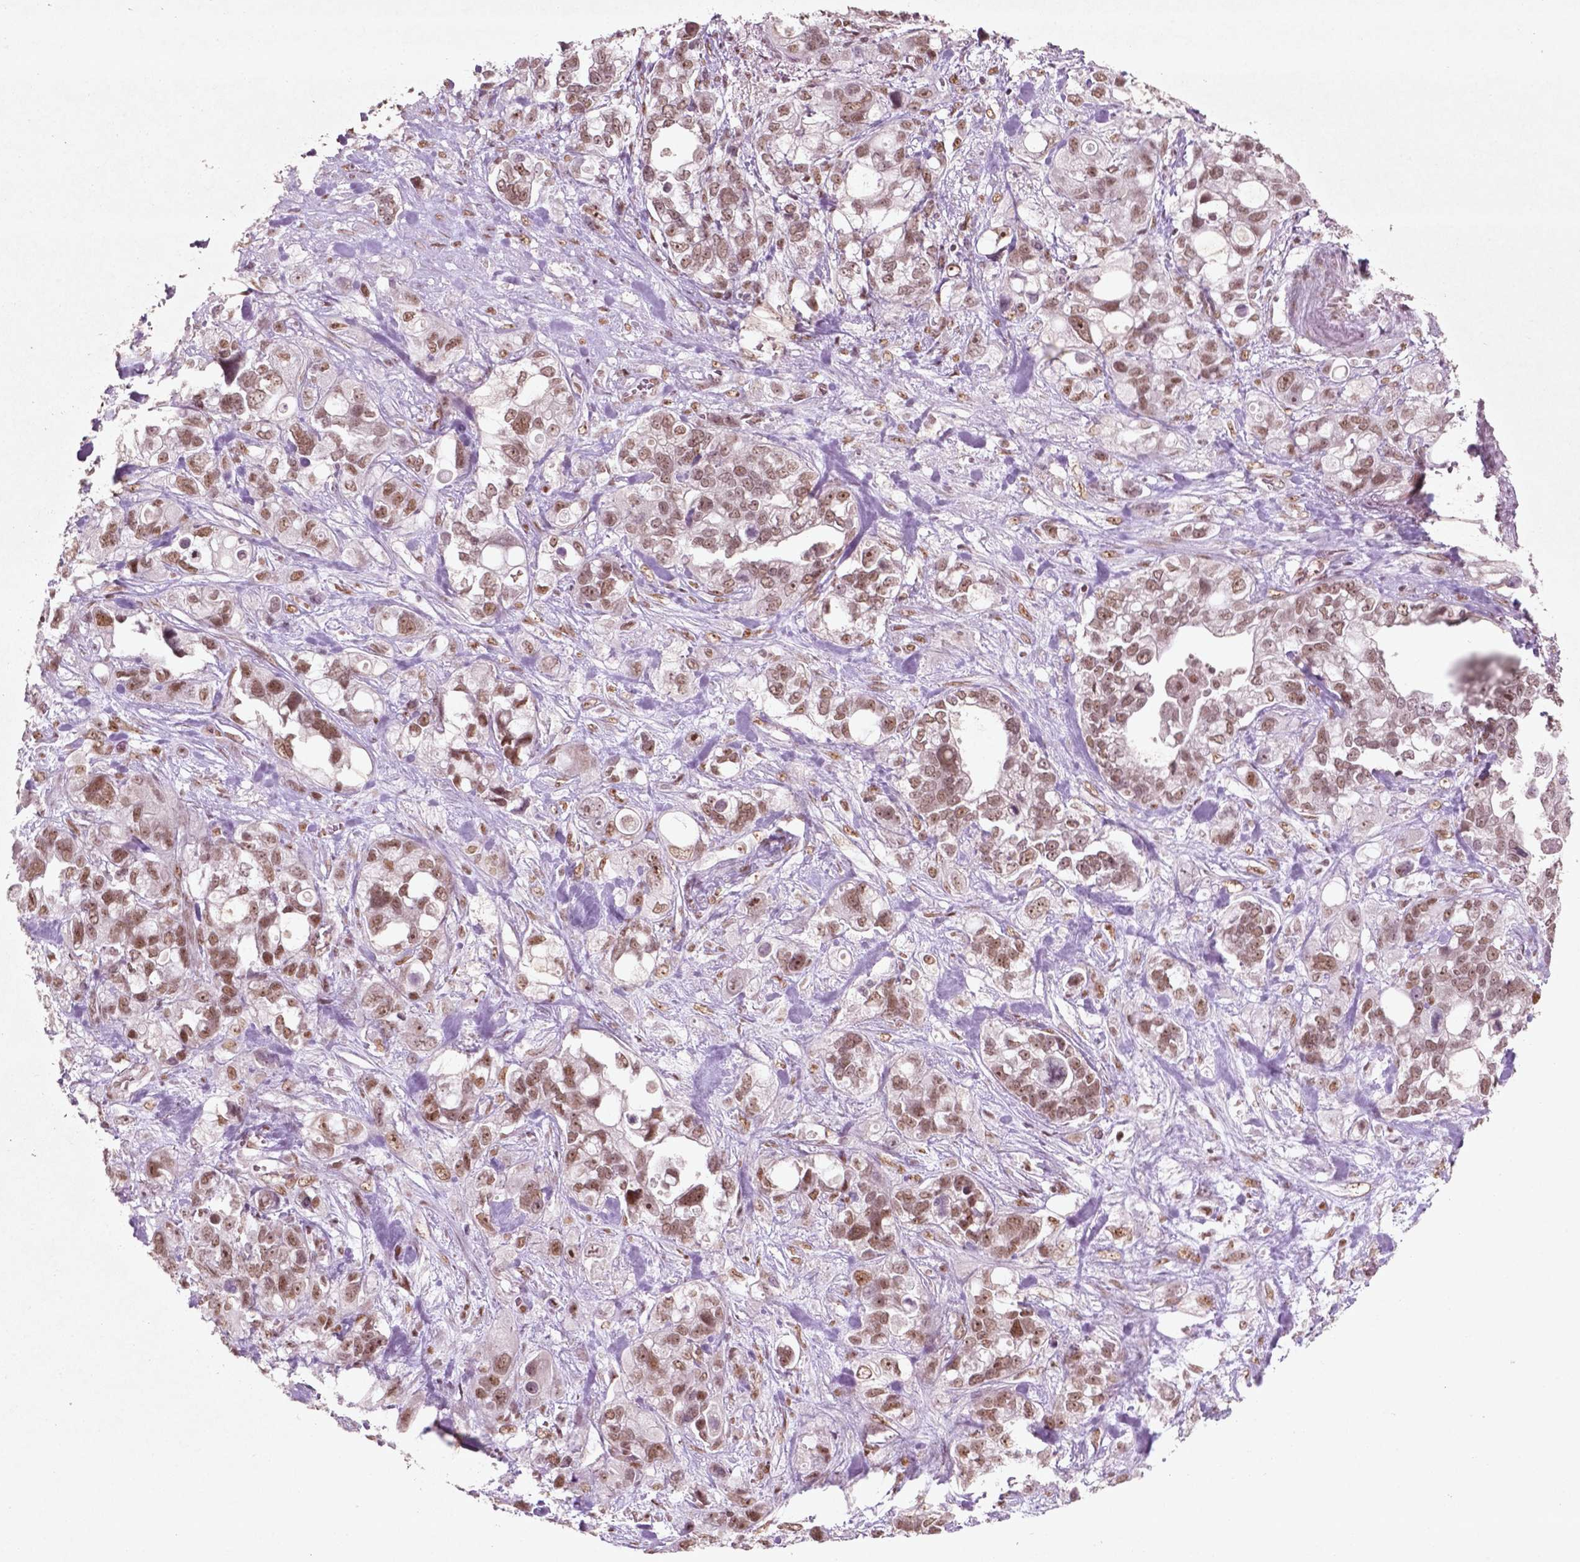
{"staining": {"intensity": "moderate", "quantity": ">75%", "location": "nuclear"}, "tissue": "stomach cancer", "cell_type": "Tumor cells", "image_type": "cancer", "snomed": [{"axis": "morphology", "description": "Adenocarcinoma, NOS"}, {"axis": "topography", "description": "Stomach, upper"}], "caption": "Immunohistochemistry staining of stomach cancer (adenocarcinoma), which shows medium levels of moderate nuclear expression in about >75% of tumor cells indicating moderate nuclear protein staining. The staining was performed using DAB (brown) for protein detection and nuclei were counterstained in hematoxylin (blue).", "gene": "HMG20B", "patient": {"sex": "female", "age": 81}}